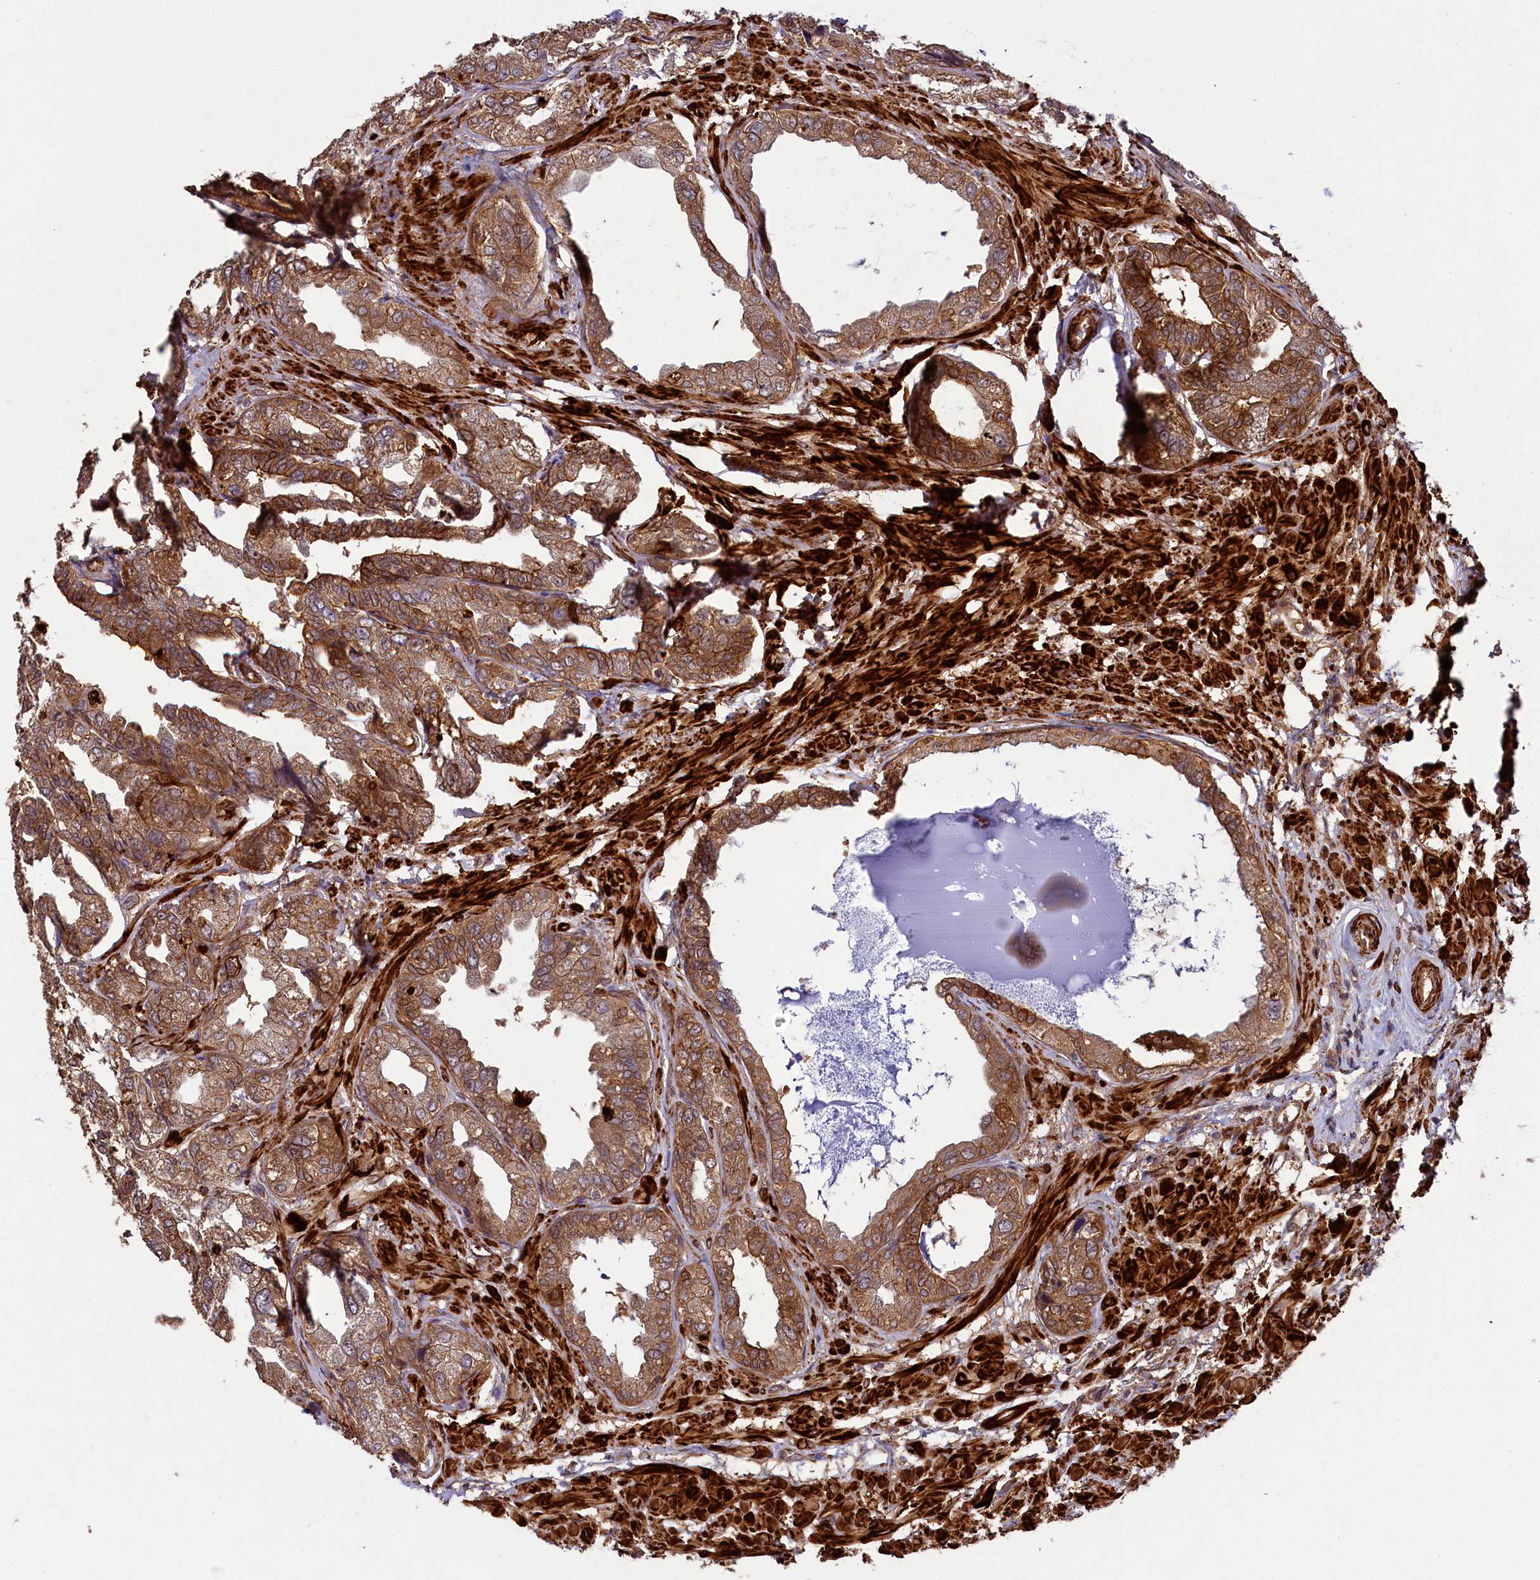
{"staining": {"intensity": "moderate", "quantity": ">75%", "location": "cytoplasmic/membranous"}, "tissue": "seminal vesicle", "cell_type": "Glandular cells", "image_type": "normal", "snomed": [{"axis": "morphology", "description": "Normal tissue, NOS"}, {"axis": "topography", "description": "Seminal veicle"}], "caption": "Glandular cells display medium levels of moderate cytoplasmic/membranous staining in approximately >75% of cells in unremarkable human seminal vesicle. The staining was performed using DAB, with brown indicating positive protein expression. Nuclei are stained blue with hematoxylin.", "gene": "CCDC102A", "patient": {"sex": "male", "age": 63}}